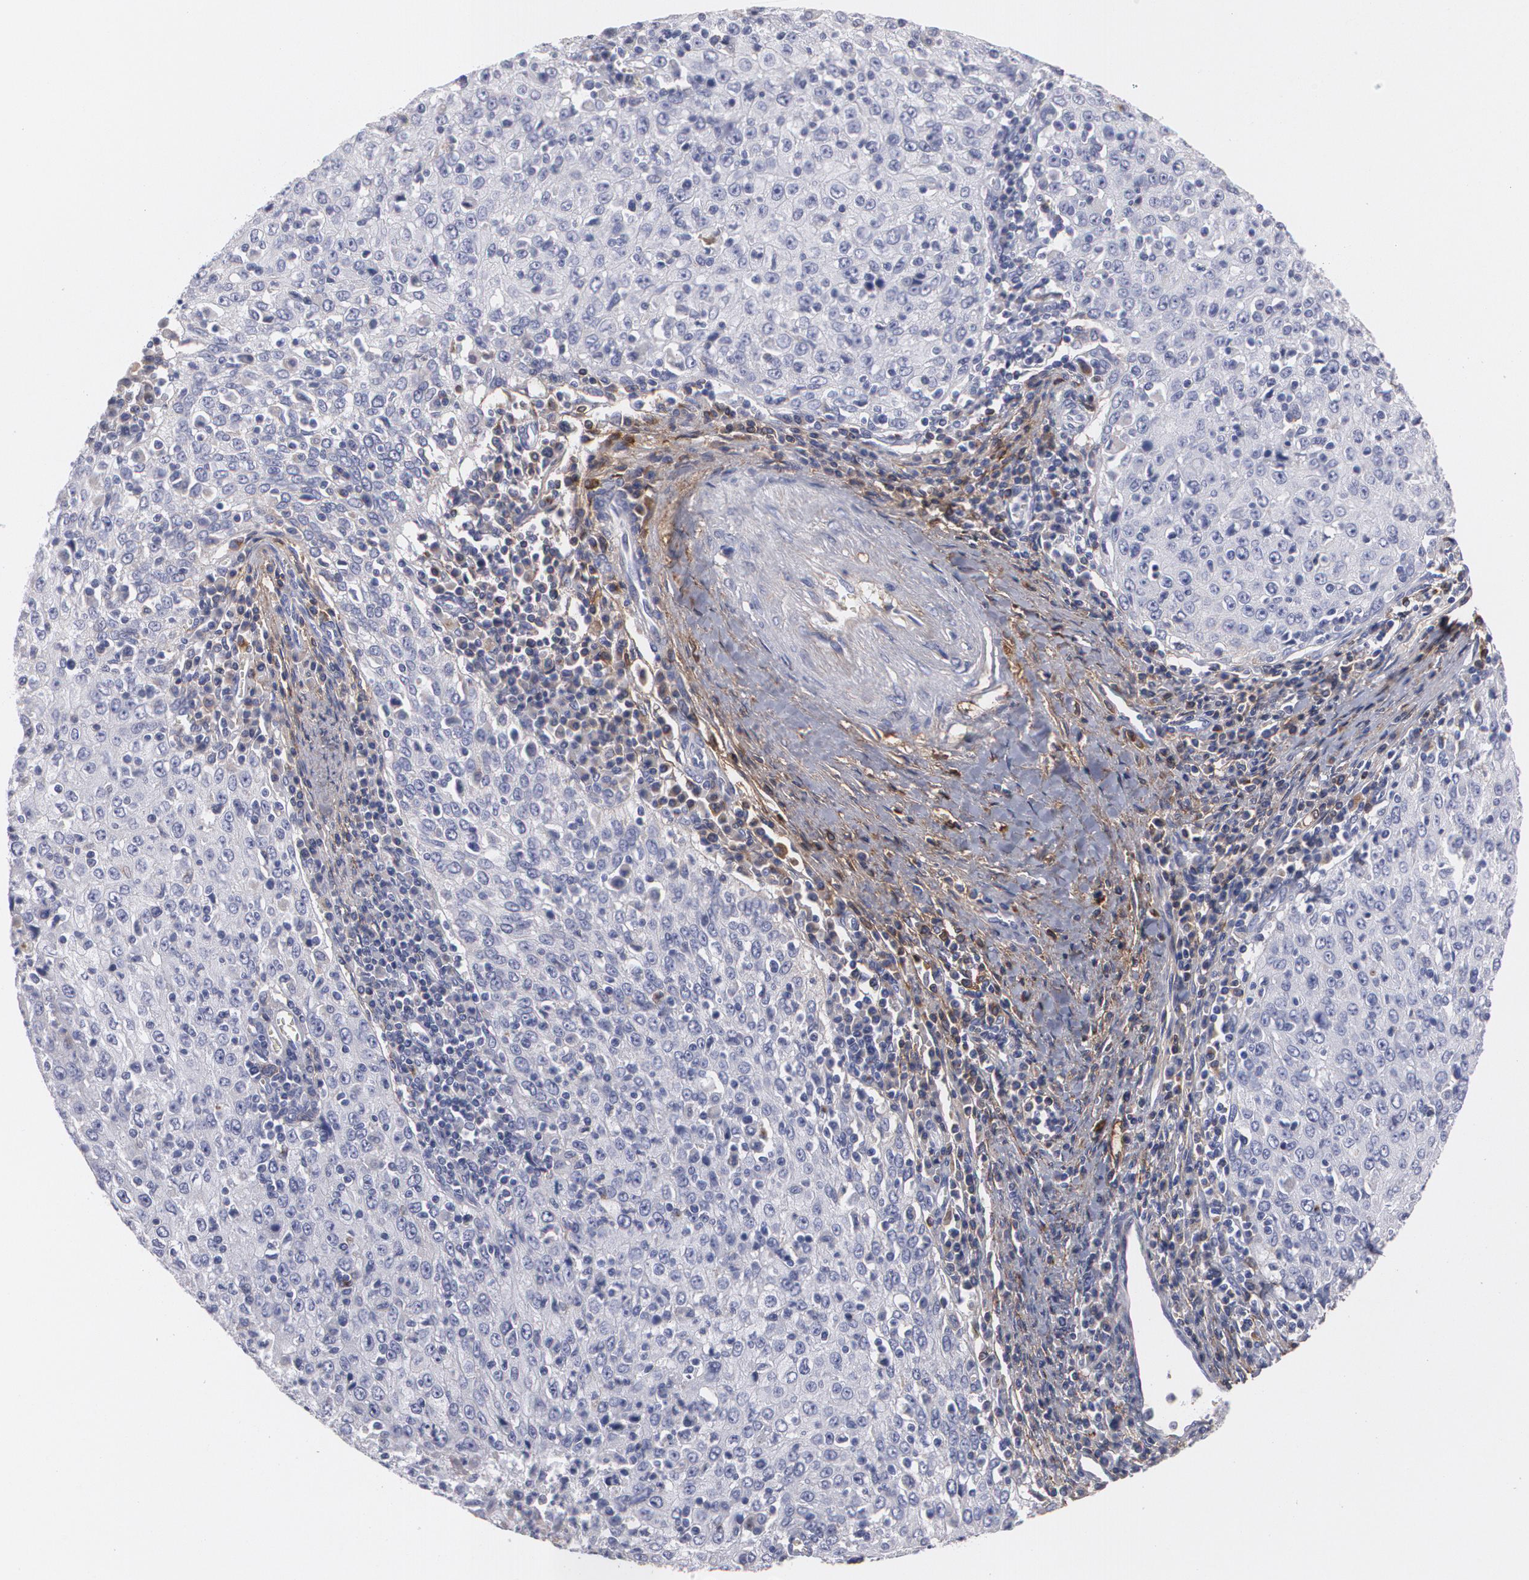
{"staining": {"intensity": "negative", "quantity": "none", "location": "none"}, "tissue": "cervical cancer", "cell_type": "Tumor cells", "image_type": "cancer", "snomed": [{"axis": "morphology", "description": "Squamous cell carcinoma, NOS"}, {"axis": "topography", "description": "Cervix"}], "caption": "Immunohistochemistry (IHC) micrograph of squamous cell carcinoma (cervical) stained for a protein (brown), which exhibits no expression in tumor cells.", "gene": "FBLN1", "patient": {"sex": "female", "age": 27}}